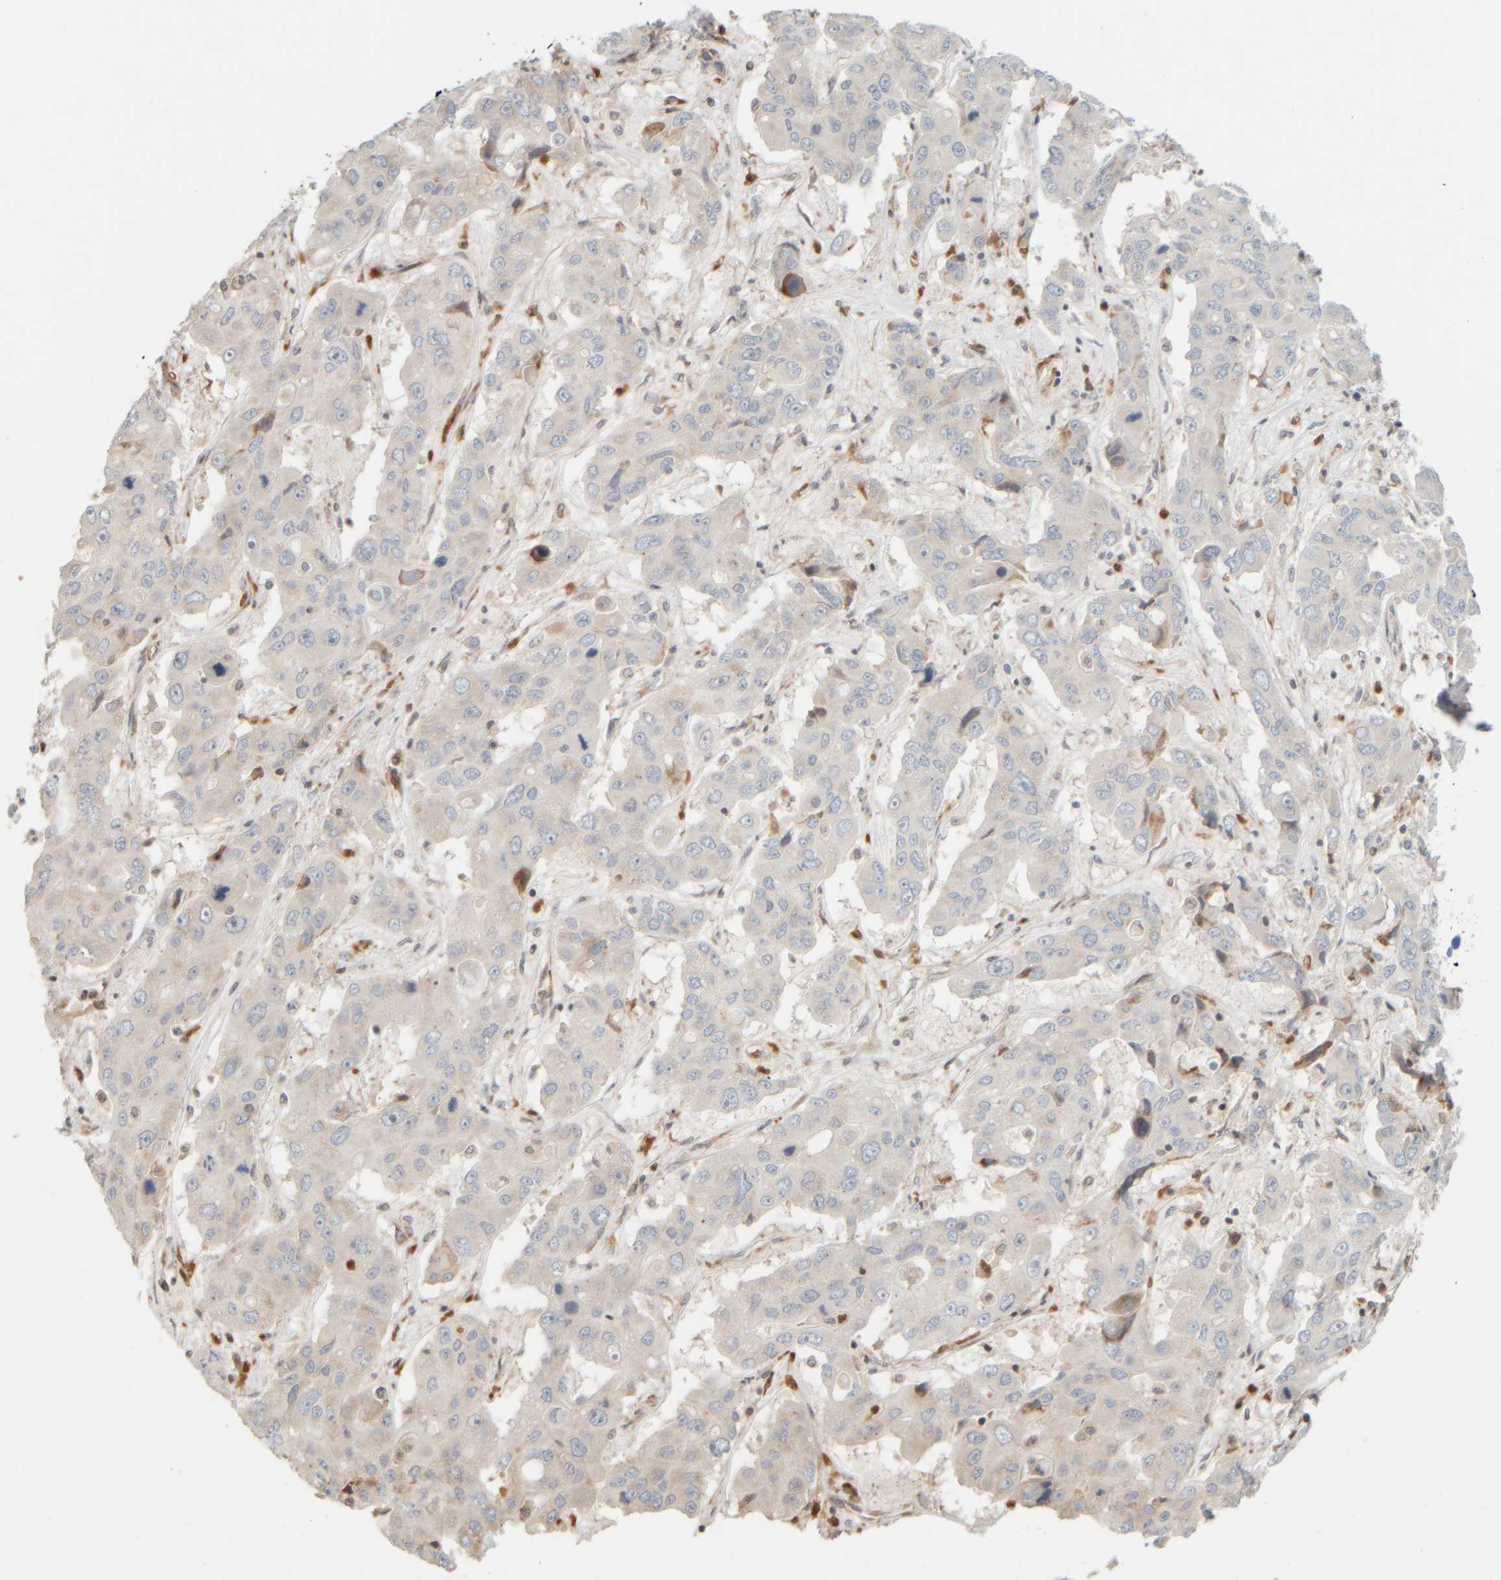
{"staining": {"intensity": "negative", "quantity": "none", "location": "none"}, "tissue": "liver cancer", "cell_type": "Tumor cells", "image_type": "cancer", "snomed": [{"axis": "morphology", "description": "Cholangiocarcinoma"}, {"axis": "topography", "description": "Liver"}], "caption": "Immunohistochemistry histopathology image of neoplastic tissue: human liver cancer stained with DAB displays no significant protein positivity in tumor cells.", "gene": "PTGES3L-AARSD1", "patient": {"sex": "male", "age": 67}}